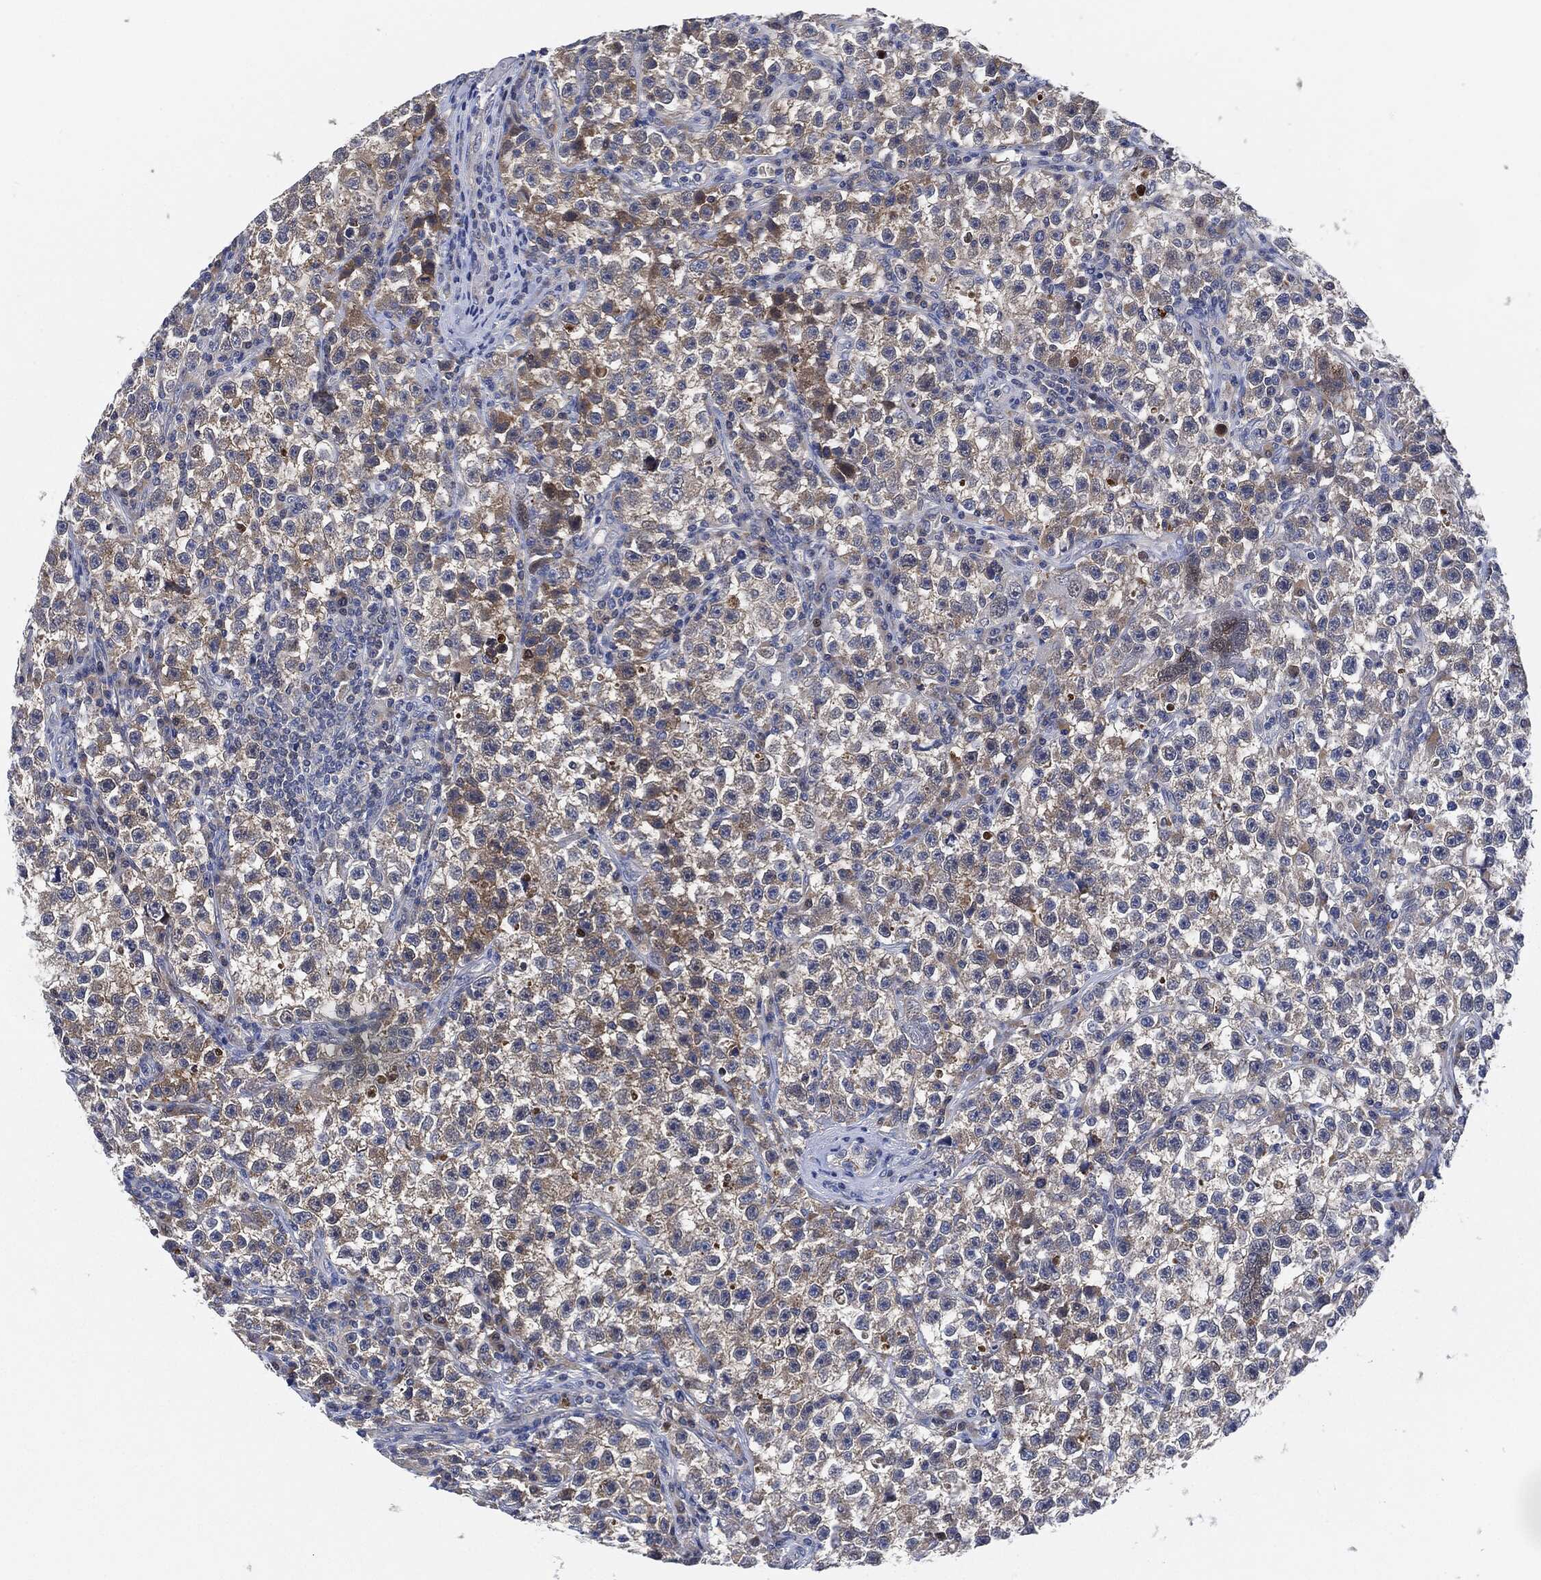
{"staining": {"intensity": "moderate", "quantity": "<25%", "location": "cytoplasmic/membranous"}, "tissue": "testis cancer", "cell_type": "Tumor cells", "image_type": "cancer", "snomed": [{"axis": "morphology", "description": "Seminoma, NOS"}, {"axis": "topography", "description": "Testis"}], "caption": "DAB immunohistochemical staining of testis cancer (seminoma) reveals moderate cytoplasmic/membranous protein positivity in about <25% of tumor cells. (DAB (3,3'-diaminobenzidine) IHC, brown staining for protein, blue staining for nuclei).", "gene": "VSIG4", "patient": {"sex": "male", "age": 22}}